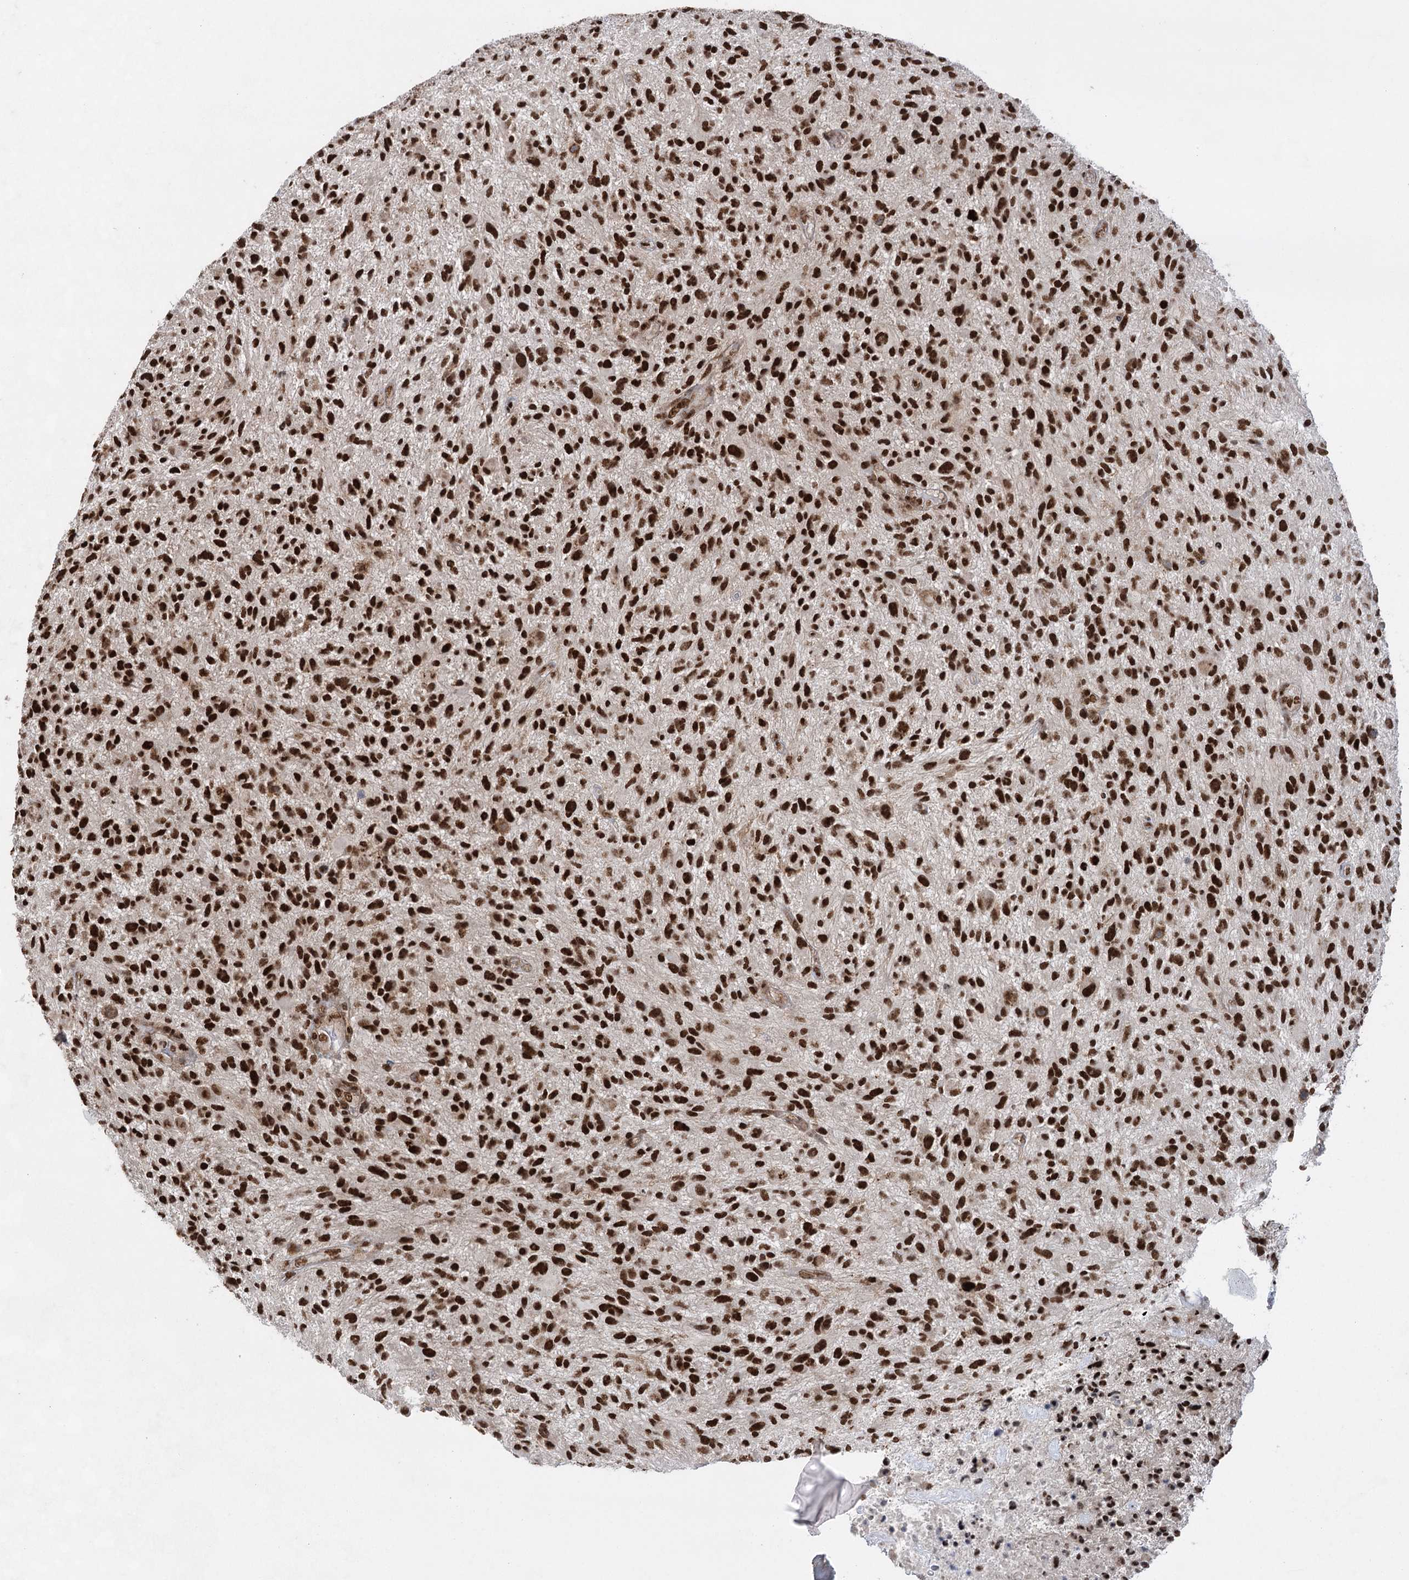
{"staining": {"intensity": "strong", "quantity": ">75%", "location": "nuclear"}, "tissue": "glioma", "cell_type": "Tumor cells", "image_type": "cancer", "snomed": [{"axis": "morphology", "description": "Glioma, malignant, High grade"}, {"axis": "topography", "description": "Brain"}], "caption": "High-magnification brightfield microscopy of glioma stained with DAB (3,3'-diaminobenzidine) (brown) and counterstained with hematoxylin (blue). tumor cells exhibit strong nuclear expression is seen in approximately>75% of cells. The staining is performed using DAB brown chromogen to label protein expression. The nuclei are counter-stained blue using hematoxylin.", "gene": "ZCCHC8", "patient": {"sex": "male", "age": 47}}